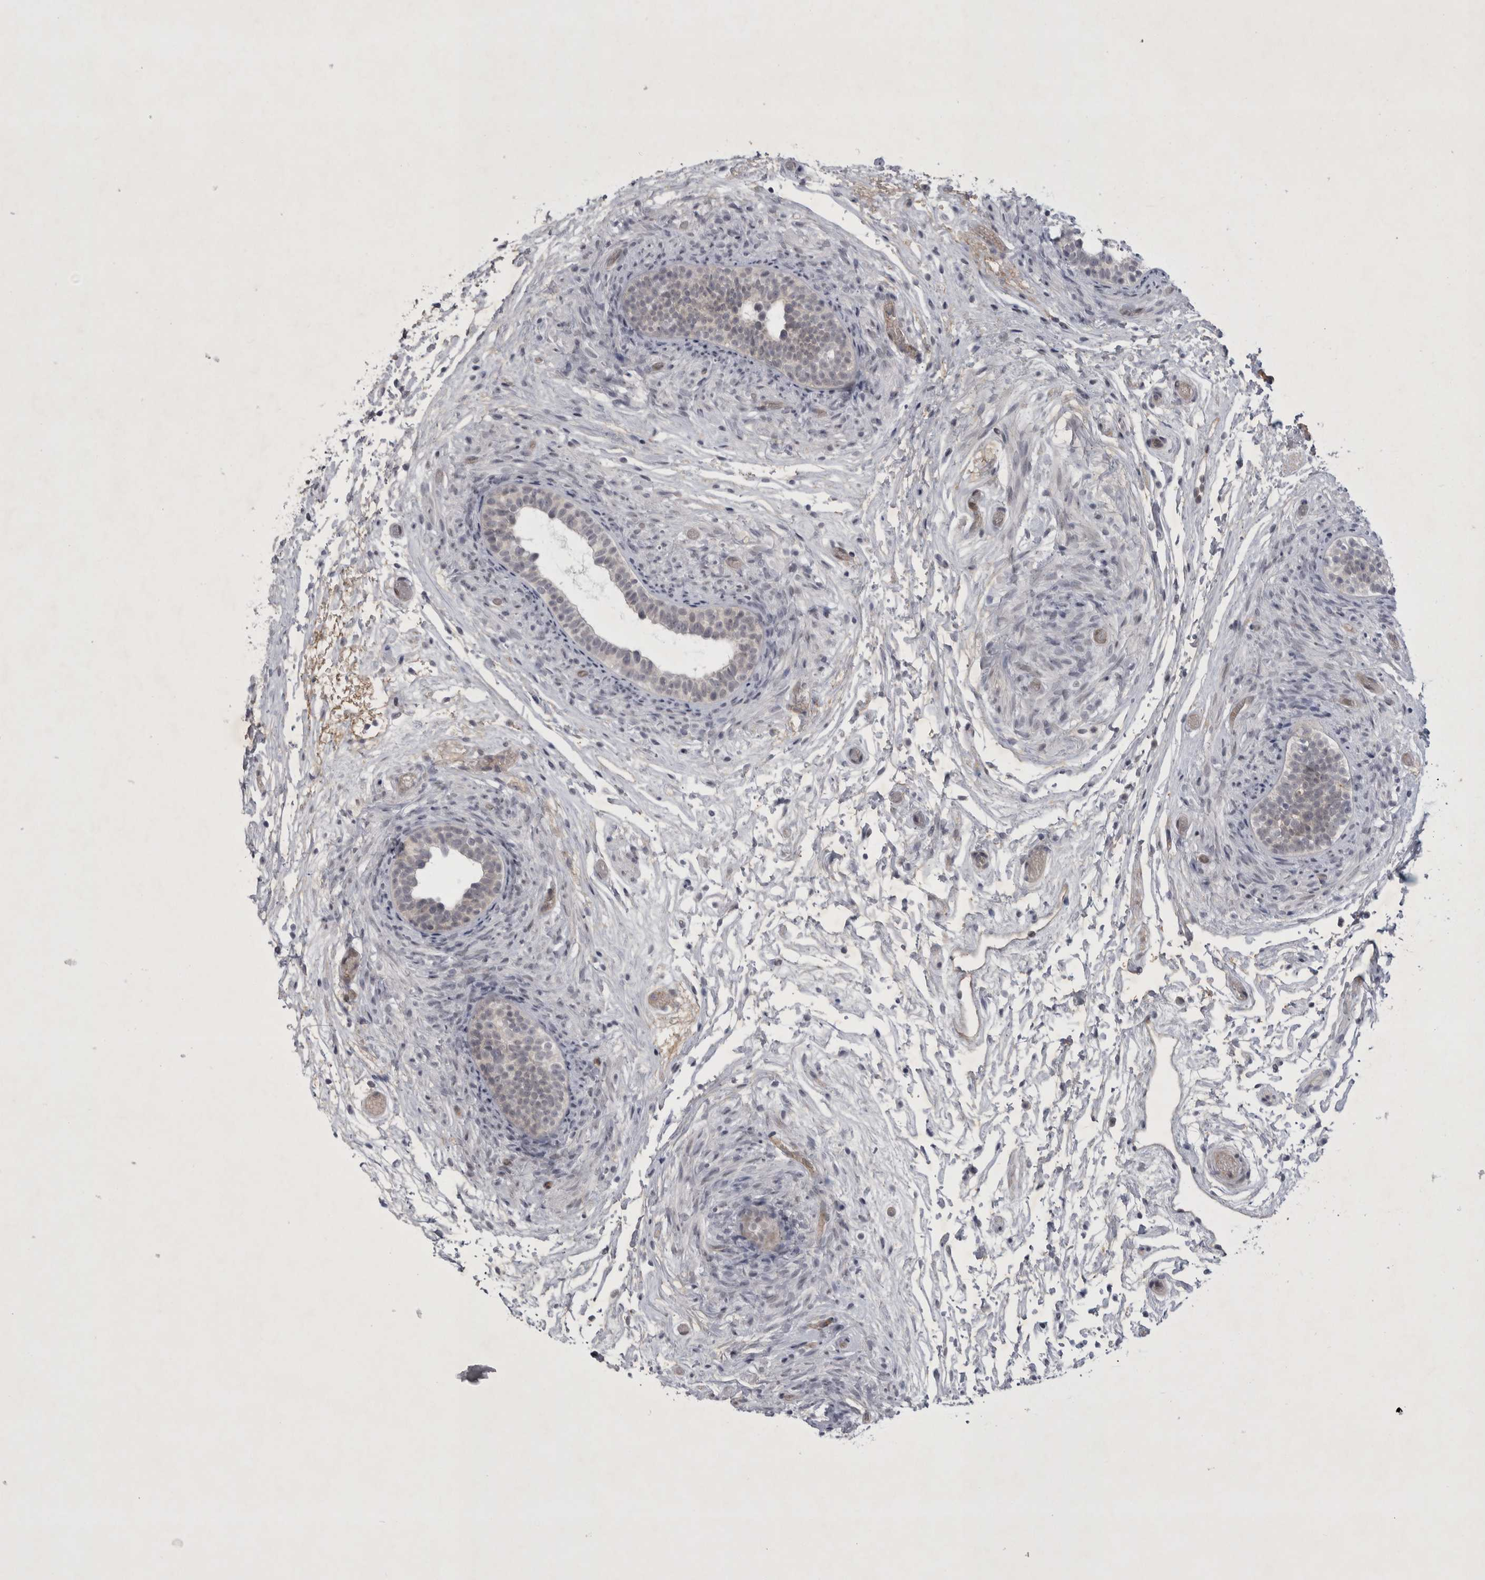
{"staining": {"intensity": "strong", "quantity": "25%-75%", "location": "cytoplasmic/membranous"}, "tissue": "epididymis", "cell_type": "Glandular cells", "image_type": "normal", "snomed": [{"axis": "morphology", "description": "Normal tissue, NOS"}, {"axis": "topography", "description": "Epididymis"}], "caption": "Immunohistochemistry (IHC) image of unremarkable epididymis stained for a protein (brown), which reveals high levels of strong cytoplasmic/membranous positivity in approximately 25%-75% of glandular cells.", "gene": "PARP11", "patient": {"sex": "male", "age": 5}}